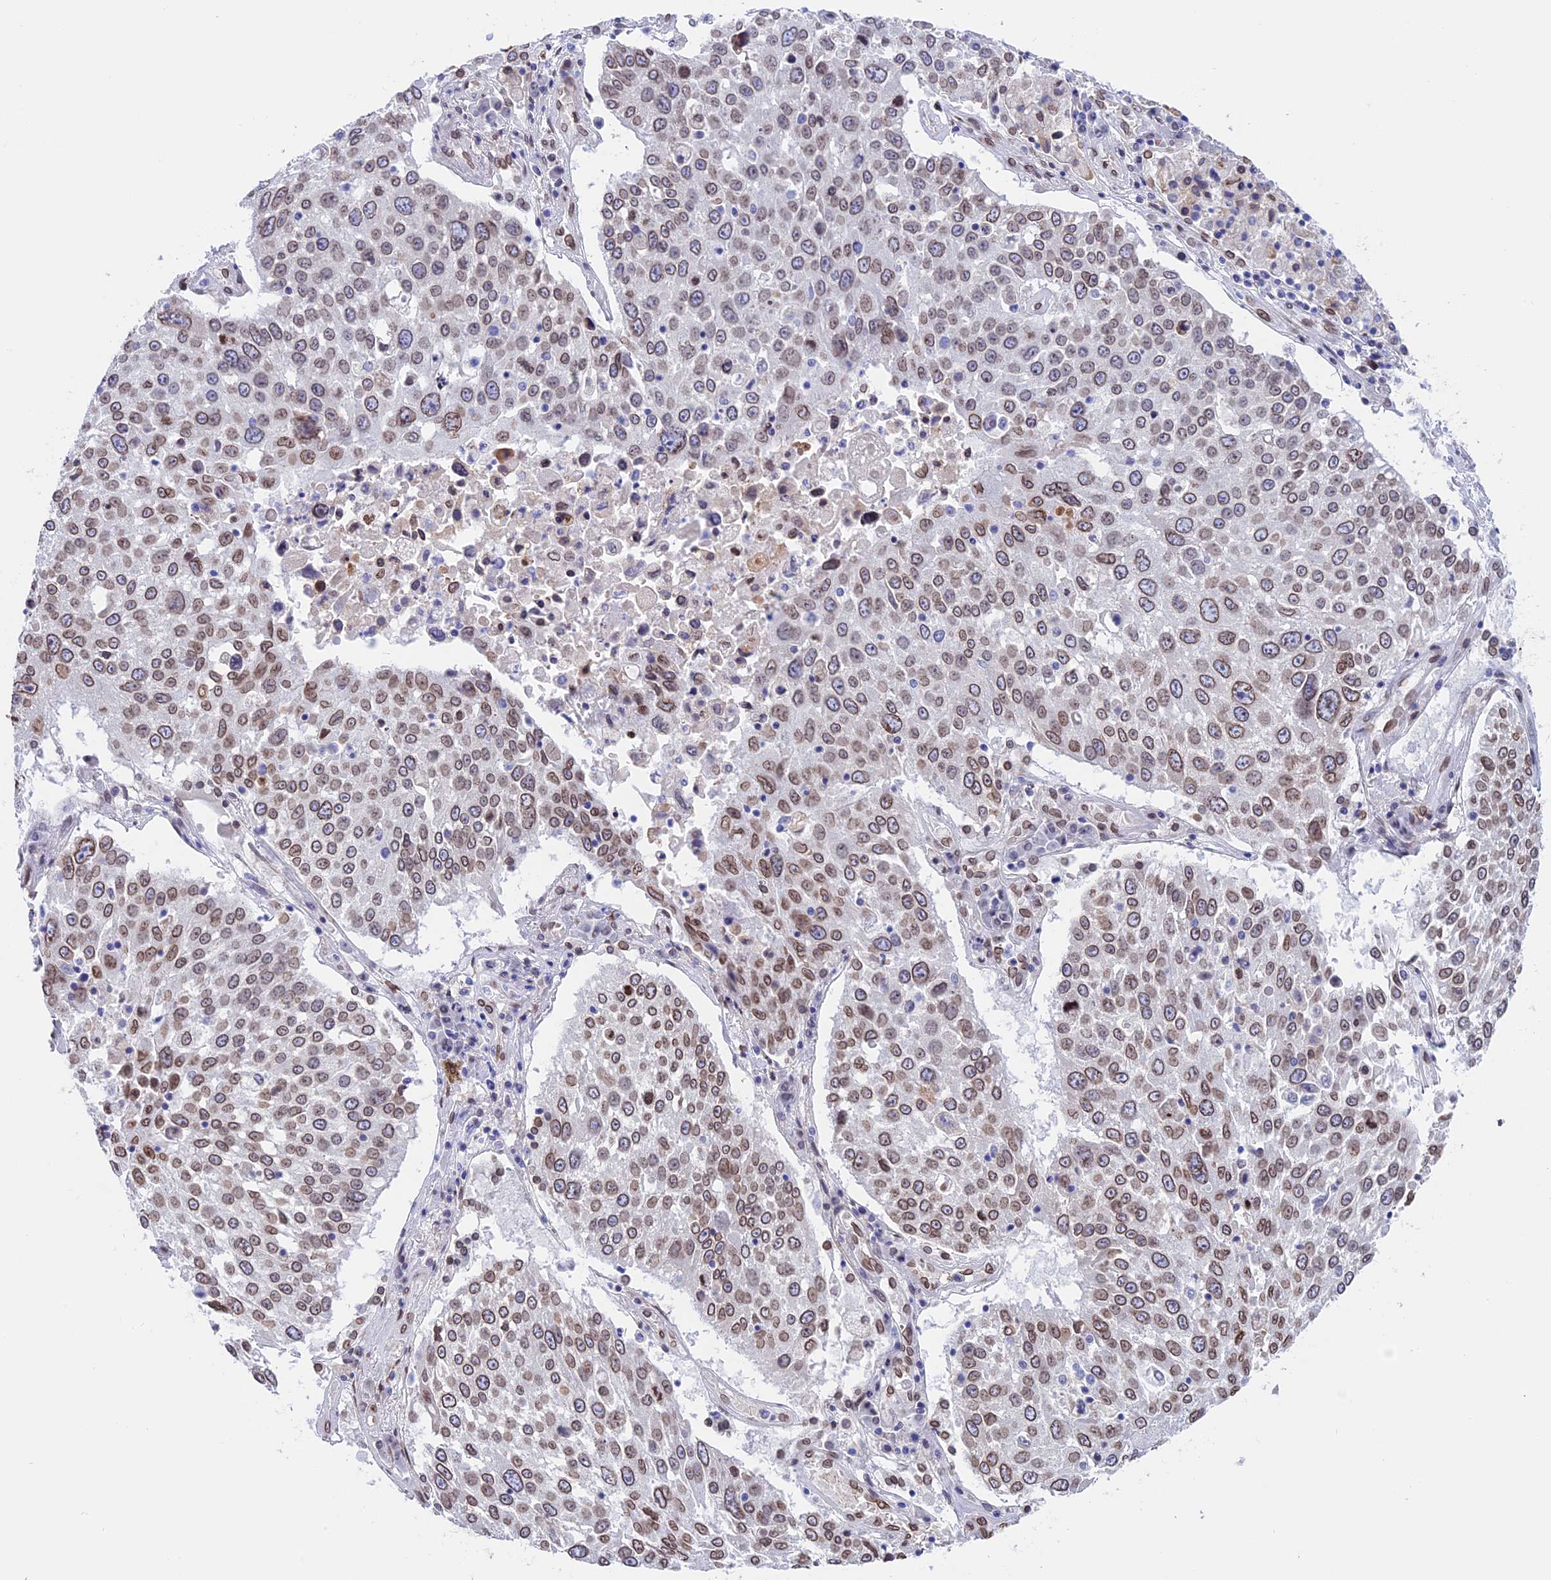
{"staining": {"intensity": "moderate", "quantity": ">75%", "location": "cytoplasmic/membranous,nuclear"}, "tissue": "lung cancer", "cell_type": "Tumor cells", "image_type": "cancer", "snomed": [{"axis": "morphology", "description": "Squamous cell carcinoma, NOS"}, {"axis": "topography", "description": "Lung"}], "caption": "Human lung squamous cell carcinoma stained for a protein (brown) shows moderate cytoplasmic/membranous and nuclear positive staining in approximately >75% of tumor cells.", "gene": "TMPRSS7", "patient": {"sex": "male", "age": 65}}